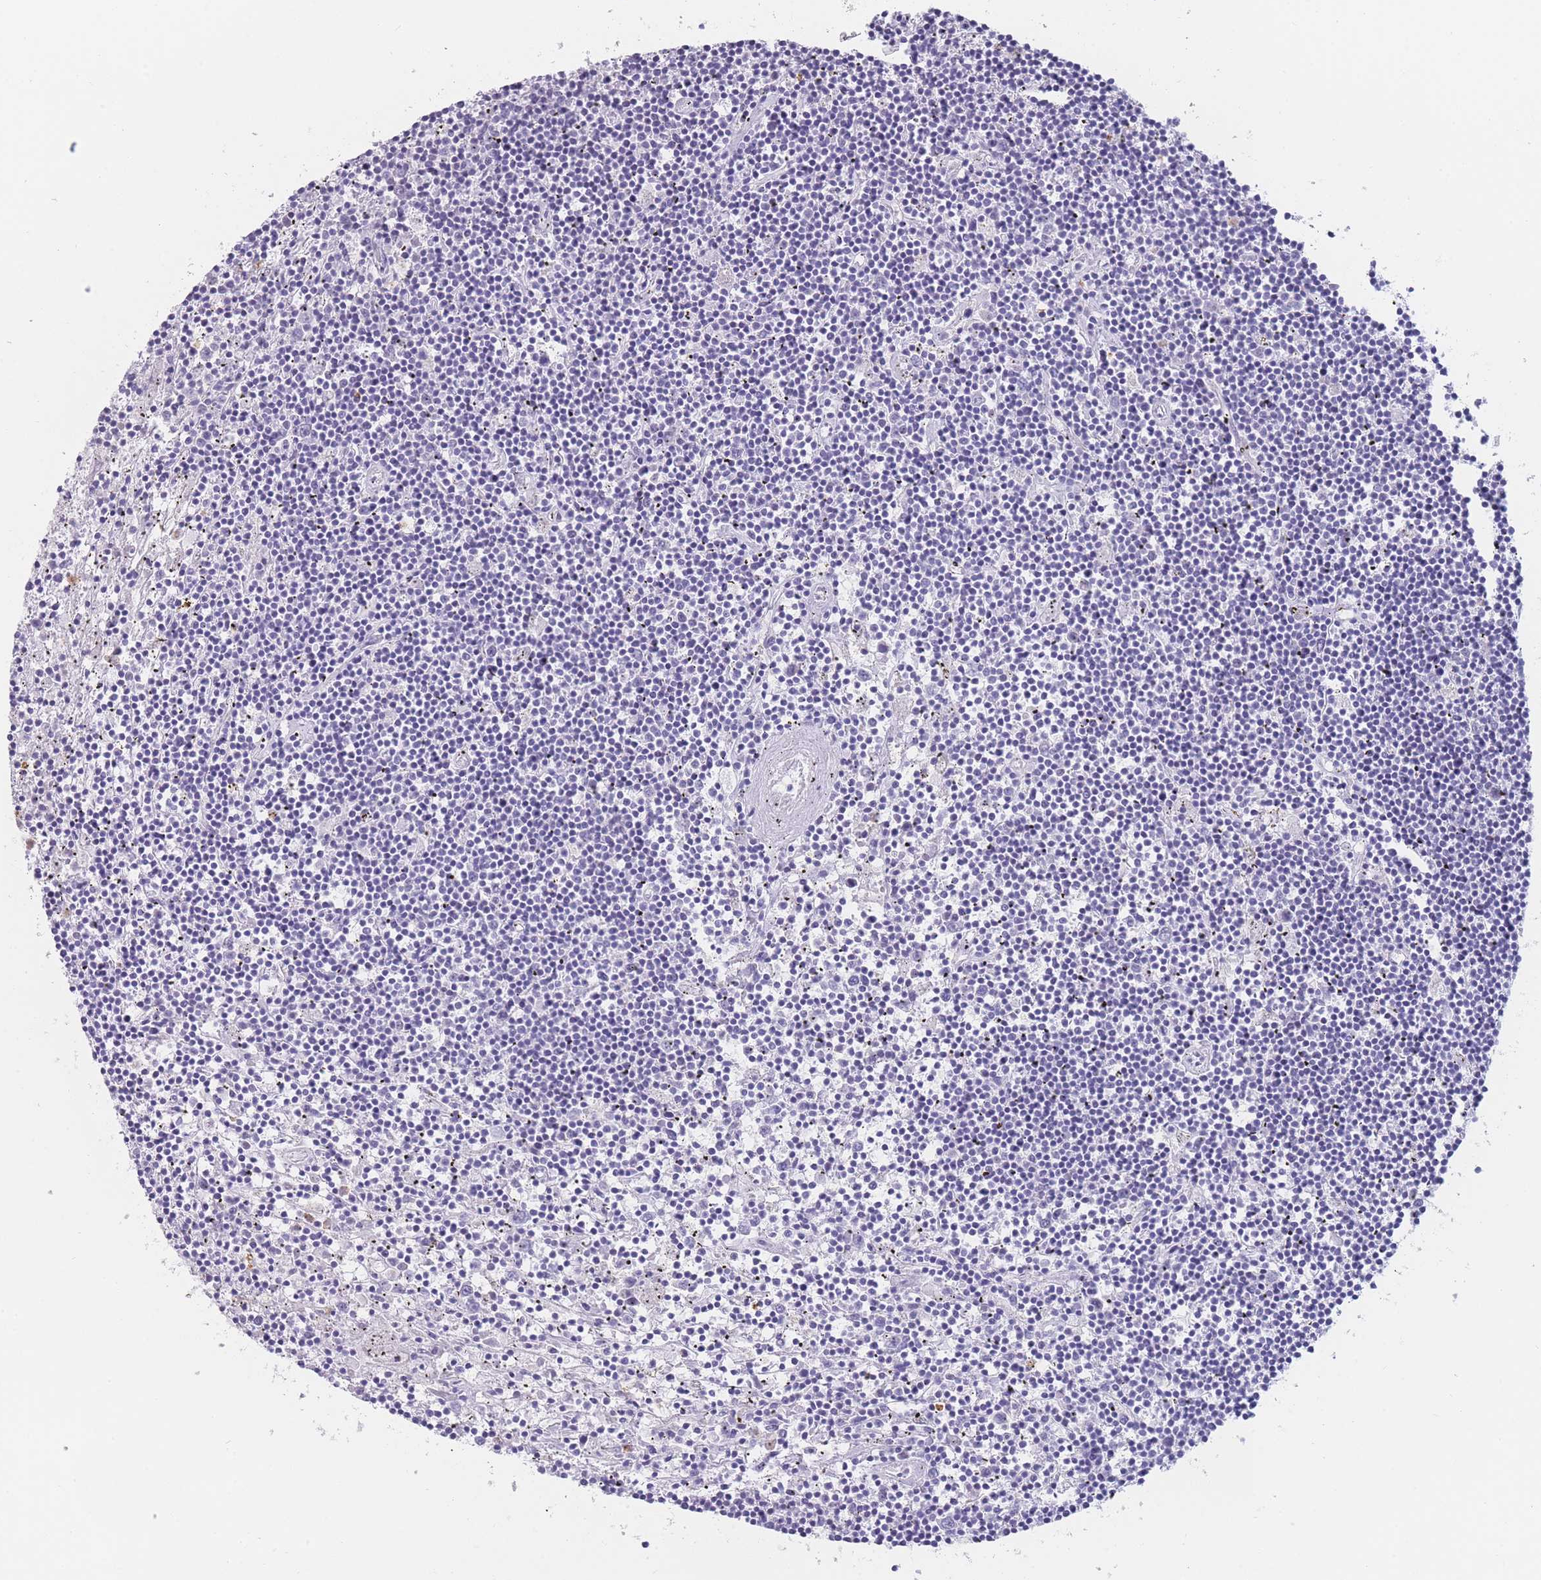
{"staining": {"intensity": "negative", "quantity": "none", "location": "none"}, "tissue": "lymphoma", "cell_type": "Tumor cells", "image_type": "cancer", "snomed": [{"axis": "morphology", "description": "Malignant lymphoma, non-Hodgkin's type, Low grade"}, {"axis": "topography", "description": "Spleen"}], "caption": "An image of low-grade malignant lymphoma, non-Hodgkin's type stained for a protein demonstrates no brown staining in tumor cells.", "gene": "ZNF627", "patient": {"sex": "male", "age": 76}}